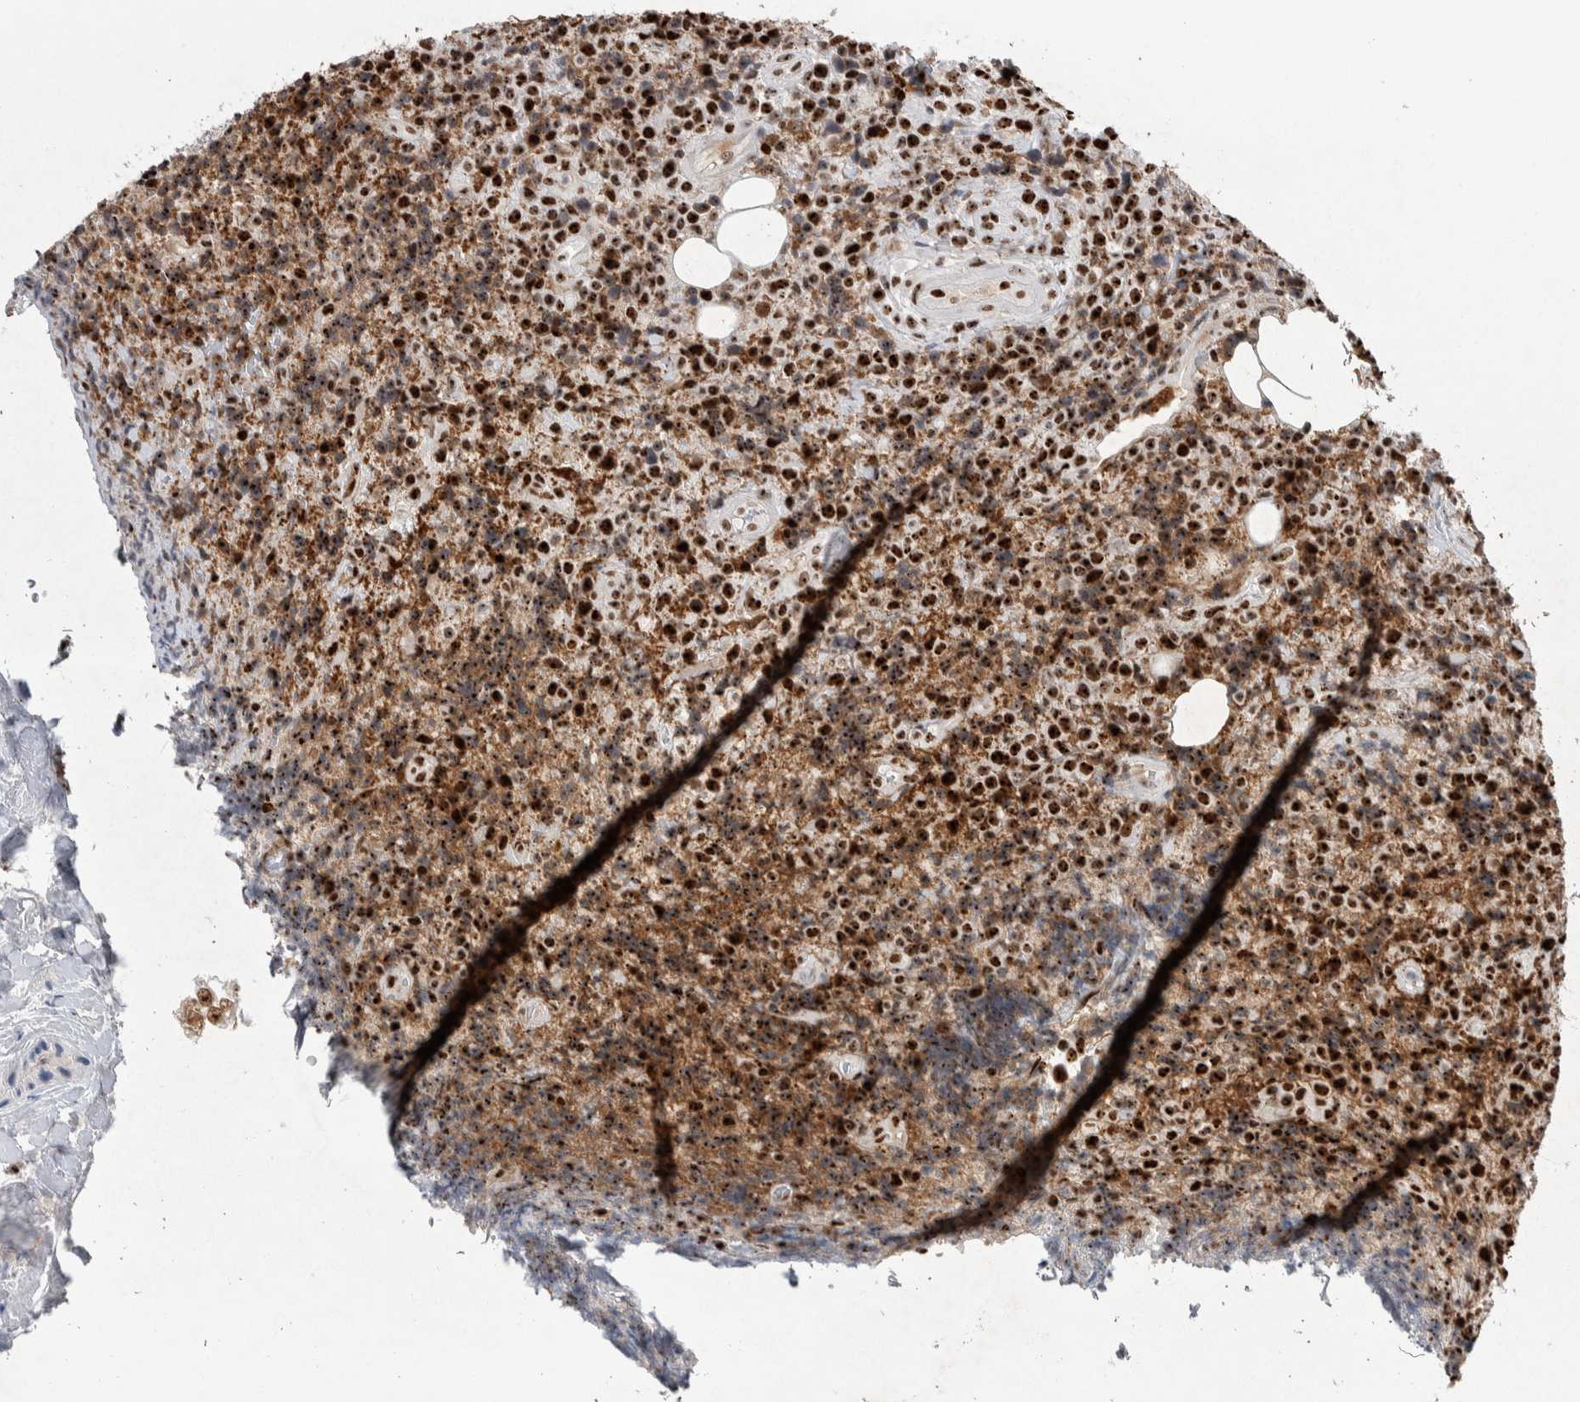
{"staining": {"intensity": "strong", "quantity": ">75%", "location": "nuclear"}, "tissue": "lymphoma", "cell_type": "Tumor cells", "image_type": "cancer", "snomed": [{"axis": "morphology", "description": "Malignant lymphoma, non-Hodgkin's type, High grade"}, {"axis": "topography", "description": "Lymph node"}], "caption": "A micrograph showing strong nuclear staining in approximately >75% of tumor cells in lymphoma, as visualized by brown immunohistochemical staining.", "gene": "NCL", "patient": {"sex": "male", "age": 13}}